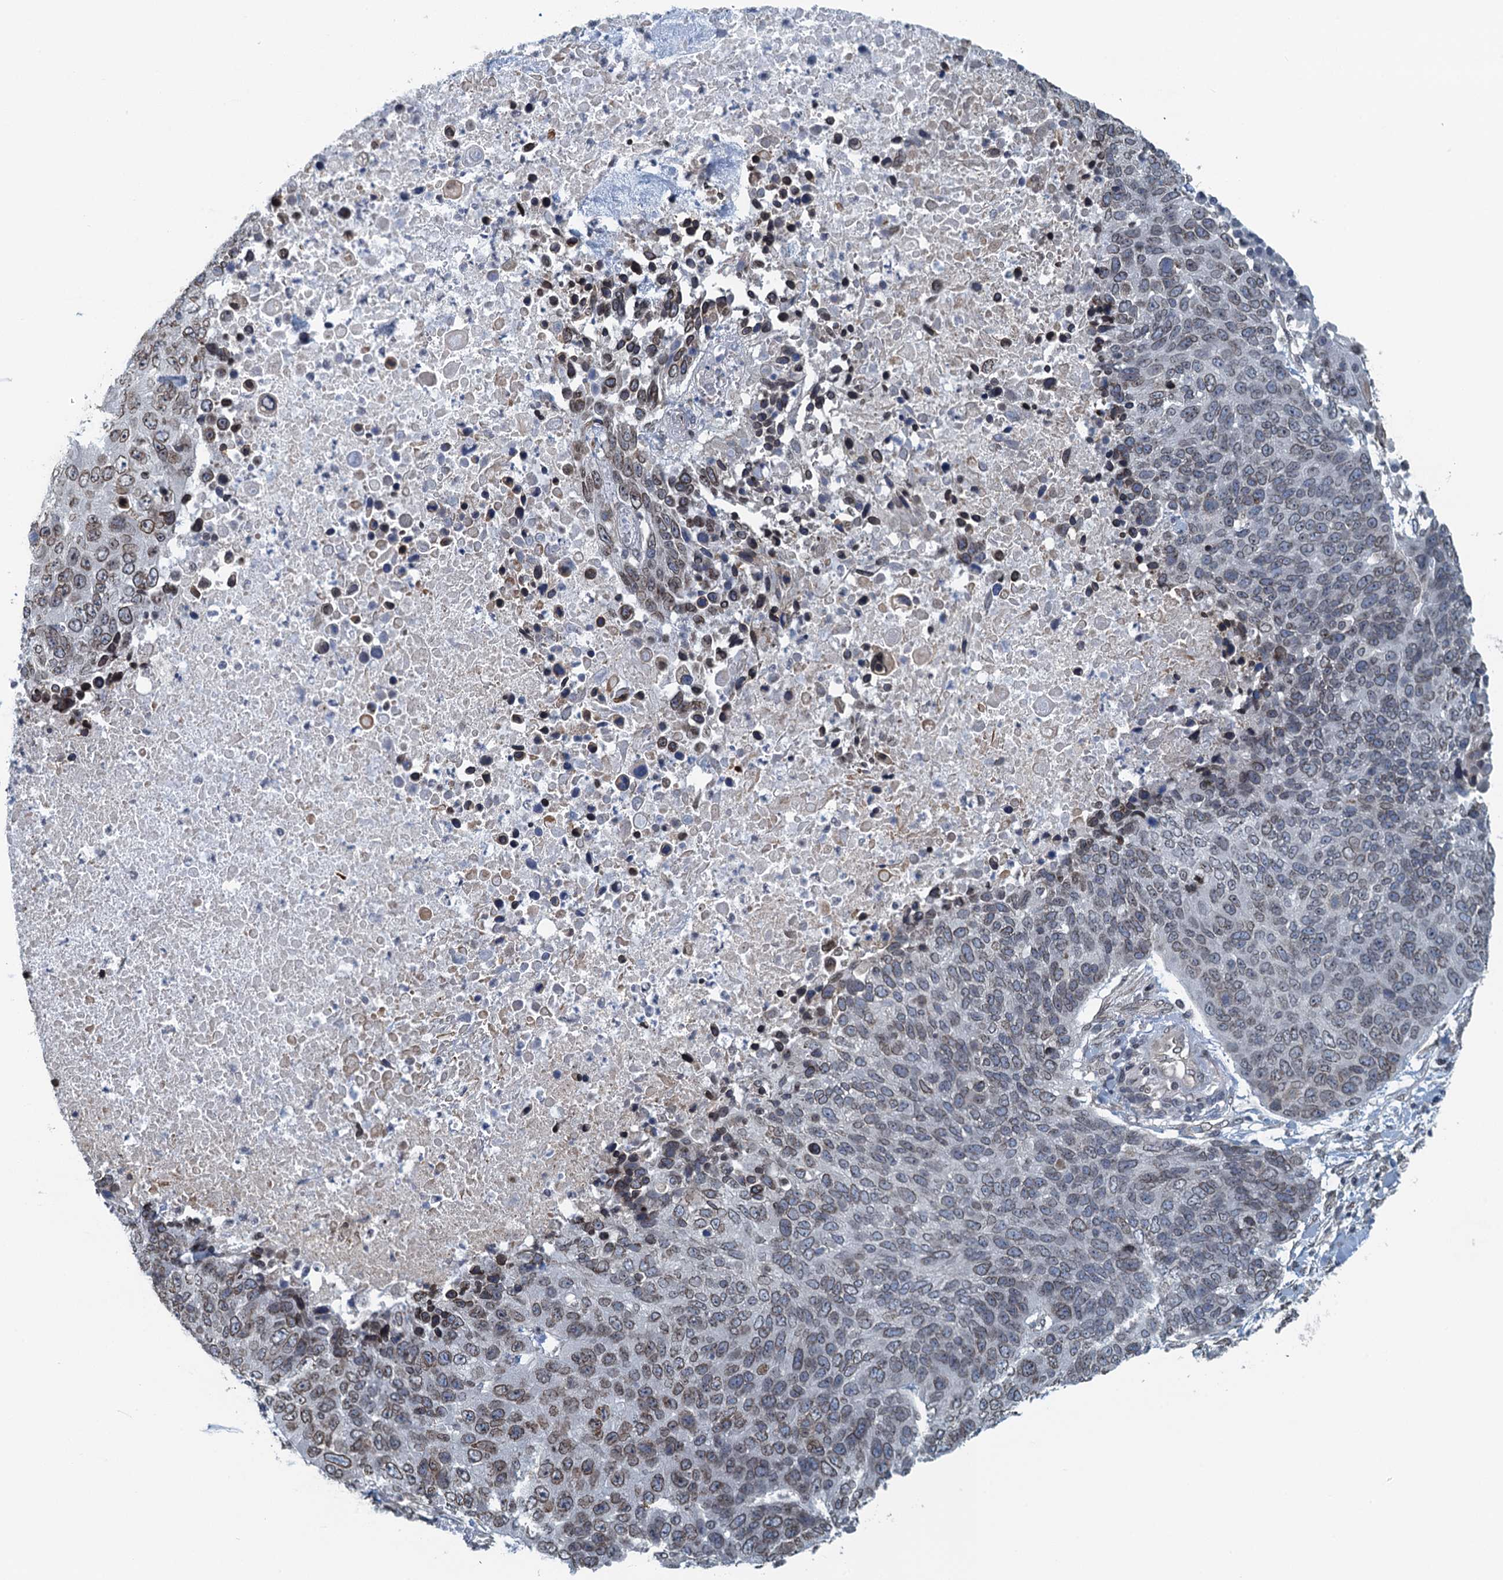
{"staining": {"intensity": "weak", "quantity": ">75%", "location": "cytoplasmic/membranous,nuclear"}, "tissue": "lung cancer", "cell_type": "Tumor cells", "image_type": "cancer", "snomed": [{"axis": "morphology", "description": "Normal tissue, NOS"}, {"axis": "morphology", "description": "Squamous cell carcinoma, NOS"}, {"axis": "topography", "description": "Lymph node"}, {"axis": "topography", "description": "Lung"}], "caption": "Immunohistochemistry of human squamous cell carcinoma (lung) exhibits low levels of weak cytoplasmic/membranous and nuclear expression in about >75% of tumor cells. (IHC, brightfield microscopy, high magnification).", "gene": "CCDC34", "patient": {"sex": "male", "age": 66}}